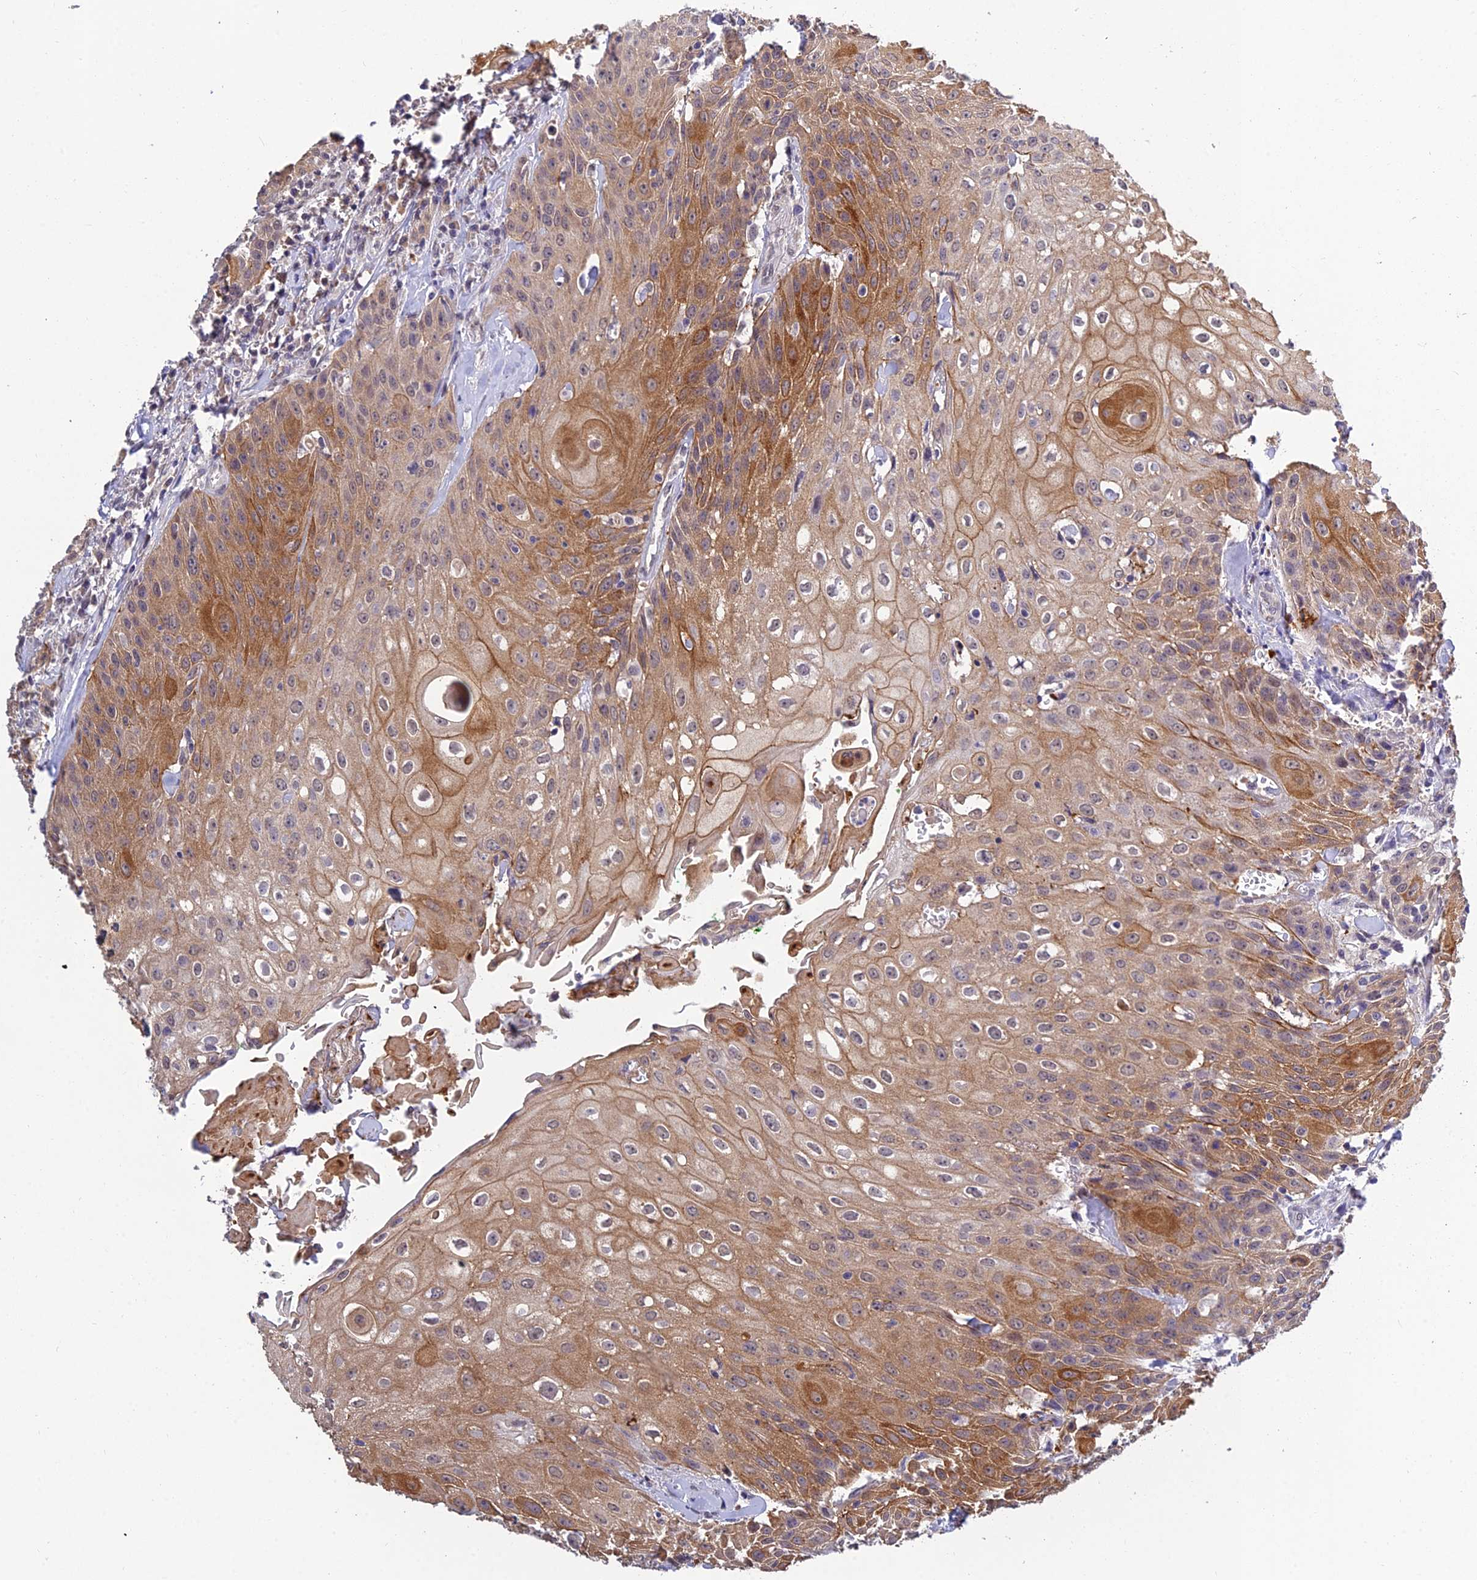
{"staining": {"intensity": "moderate", "quantity": ">75%", "location": "cytoplasmic/membranous"}, "tissue": "head and neck cancer", "cell_type": "Tumor cells", "image_type": "cancer", "snomed": [{"axis": "morphology", "description": "Squamous cell carcinoma, NOS"}, {"axis": "topography", "description": "Oral tissue"}, {"axis": "topography", "description": "Head-Neck"}], "caption": "Immunohistochemical staining of head and neck cancer (squamous cell carcinoma) shows medium levels of moderate cytoplasmic/membranous expression in about >75% of tumor cells.", "gene": "HOXB1", "patient": {"sex": "female", "age": 82}}